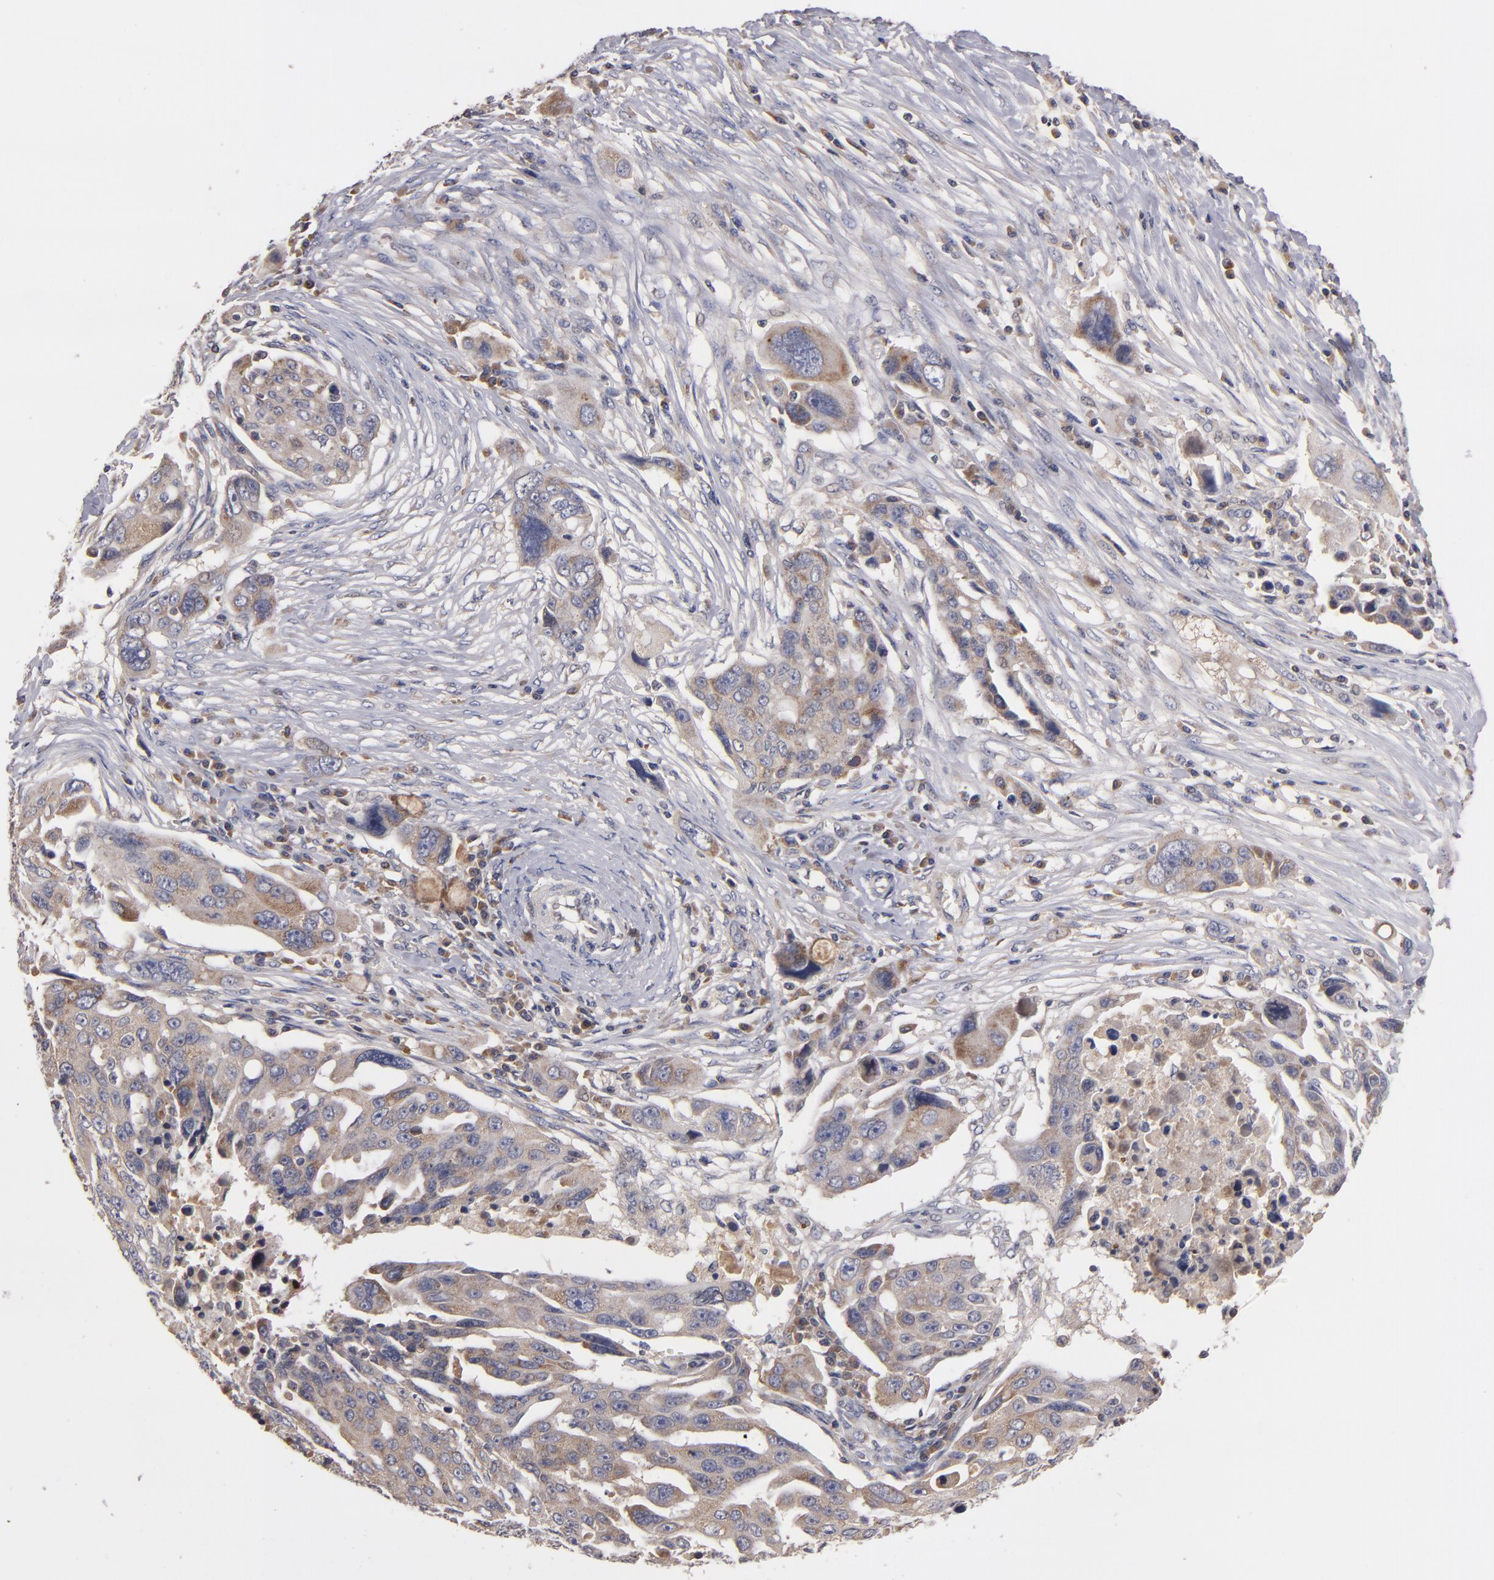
{"staining": {"intensity": "moderate", "quantity": "25%-75%", "location": "cytoplasmic/membranous"}, "tissue": "ovarian cancer", "cell_type": "Tumor cells", "image_type": "cancer", "snomed": [{"axis": "morphology", "description": "Carcinoma, endometroid"}, {"axis": "topography", "description": "Ovary"}], "caption": "An immunohistochemistry (IHC) histopathology image of tumor tissue is shown. Protein staining in brown highlights moderate cytoplasmic/membranous positivity in ovarian cancer within tumor cells. (Brightfield microscopy of DAB IHC at high magnification).", "gene": "UPF3B", "patient": {"sex": "female", "age": 75}}